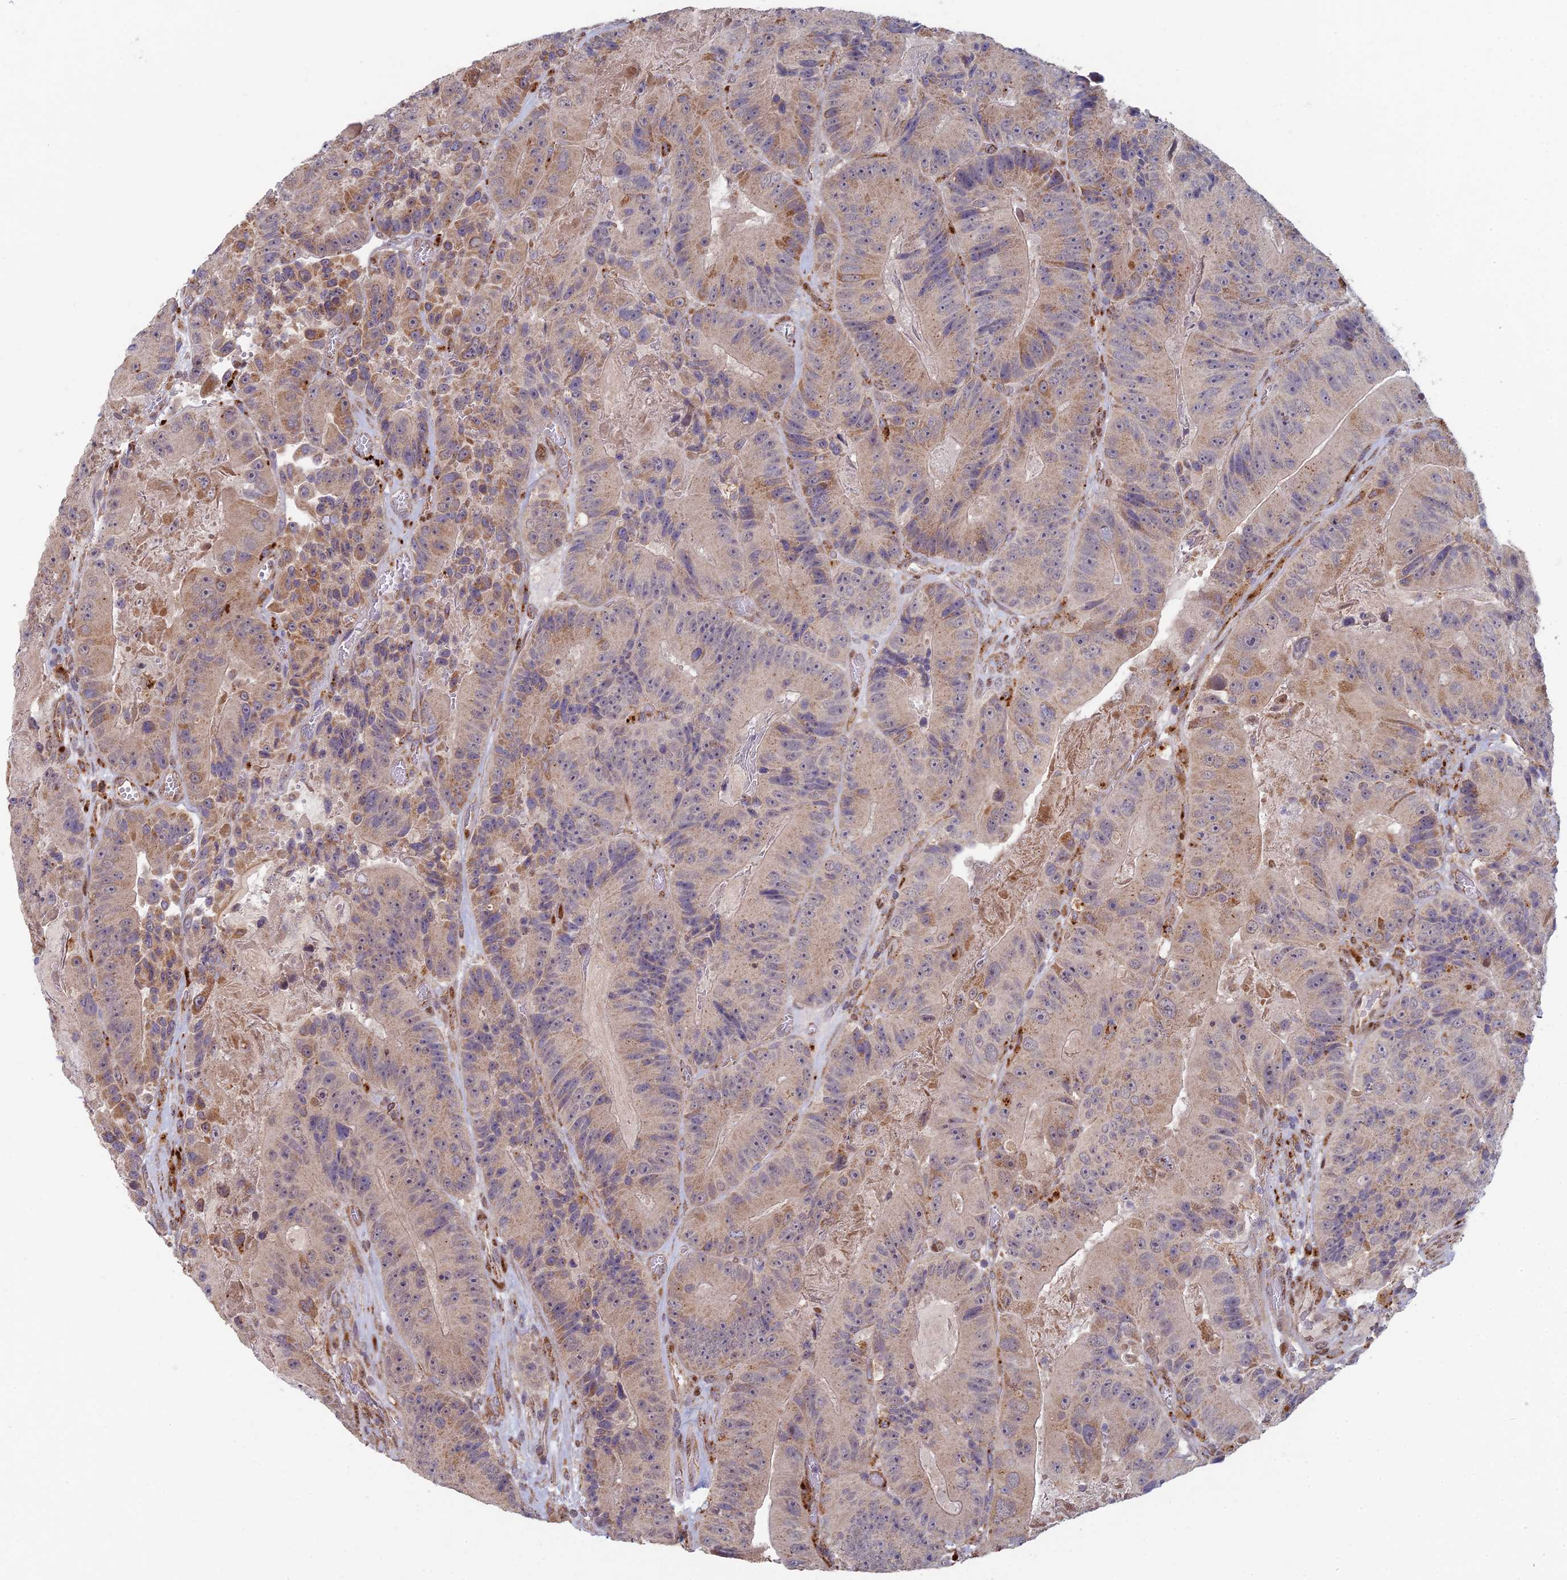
{"staining": {"intensity": "moderate", "quantity": "25%-75%", "location": "cytoplasmic/membranous"}, "tissue": "colorectal cancer", "cell_type": "Tumor cells", "image_type": "cancer", "snomed": [{"axis": "morphology", "description": "Adenocarcinoma, NOS"}, {"axis": "topography", "description": "Colon"}], "caption": "Human colorectal cancer stained with a protein marker shows moderate staining in tumor cells.", "gene": "FOXS1", "patient": {"sex": "female", "age": 86}}